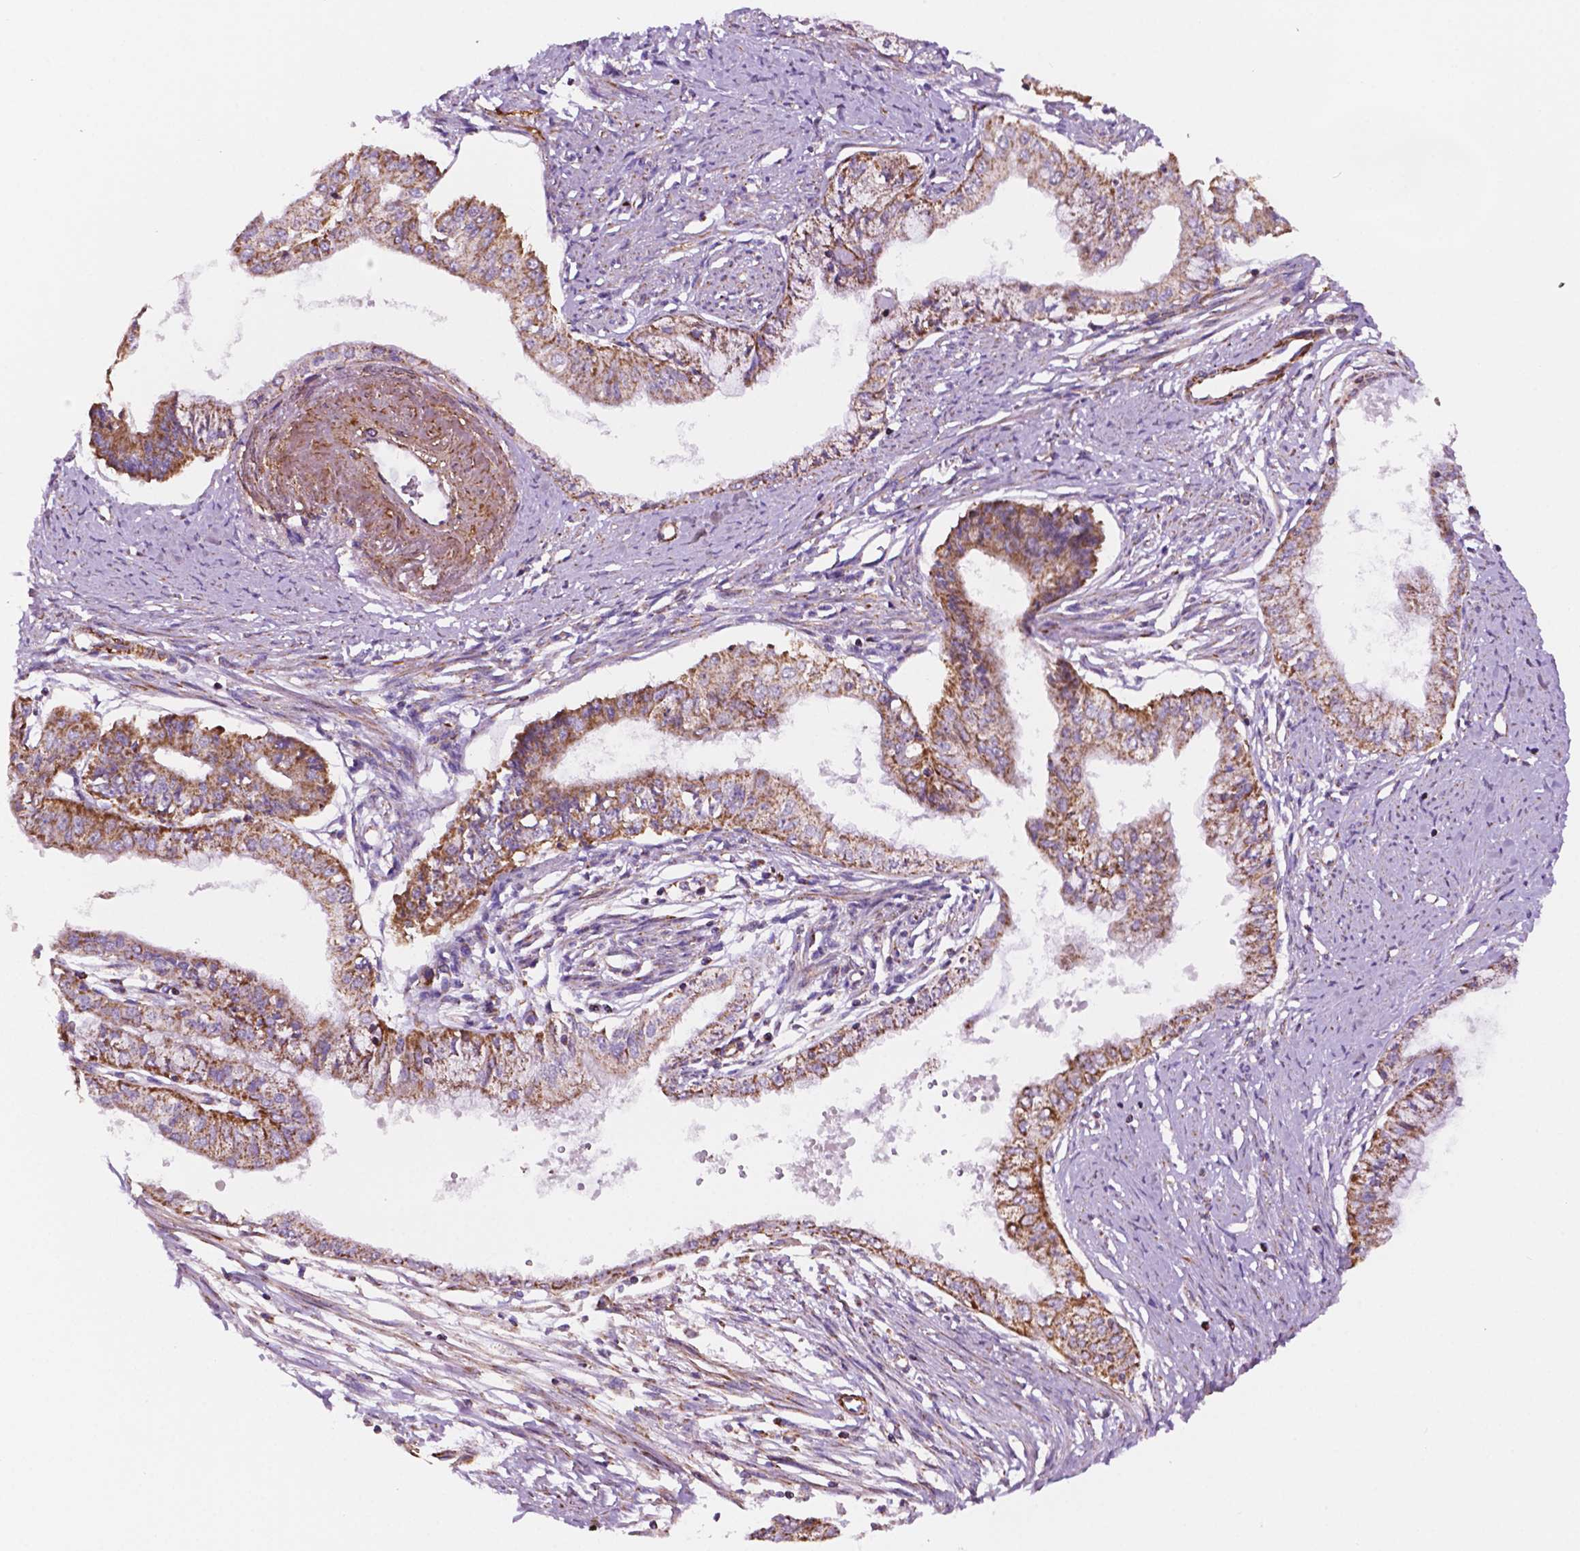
{"staining": {"intensity": "moderate", "quantity": ">75%", "location": "cytoplasmic/membranous"}, "tissue": "endometrial cancer", "cell_type": "Tumor cells", "image_type": "cancer", "snomed": [{"axis": "morphology", "description": "Adenocarcinoma, NOS"}, {"axis": "topography", "description": "Endometrium"}], "caption": "Immunohistochemical staining of endometrial cancer demonstrates moderate cytoplasmic/membranous protein positivity in approximately >75% of tumor cells.", "gene": "GEMIN4", "patient": {"sex": "female", "age": 76}}